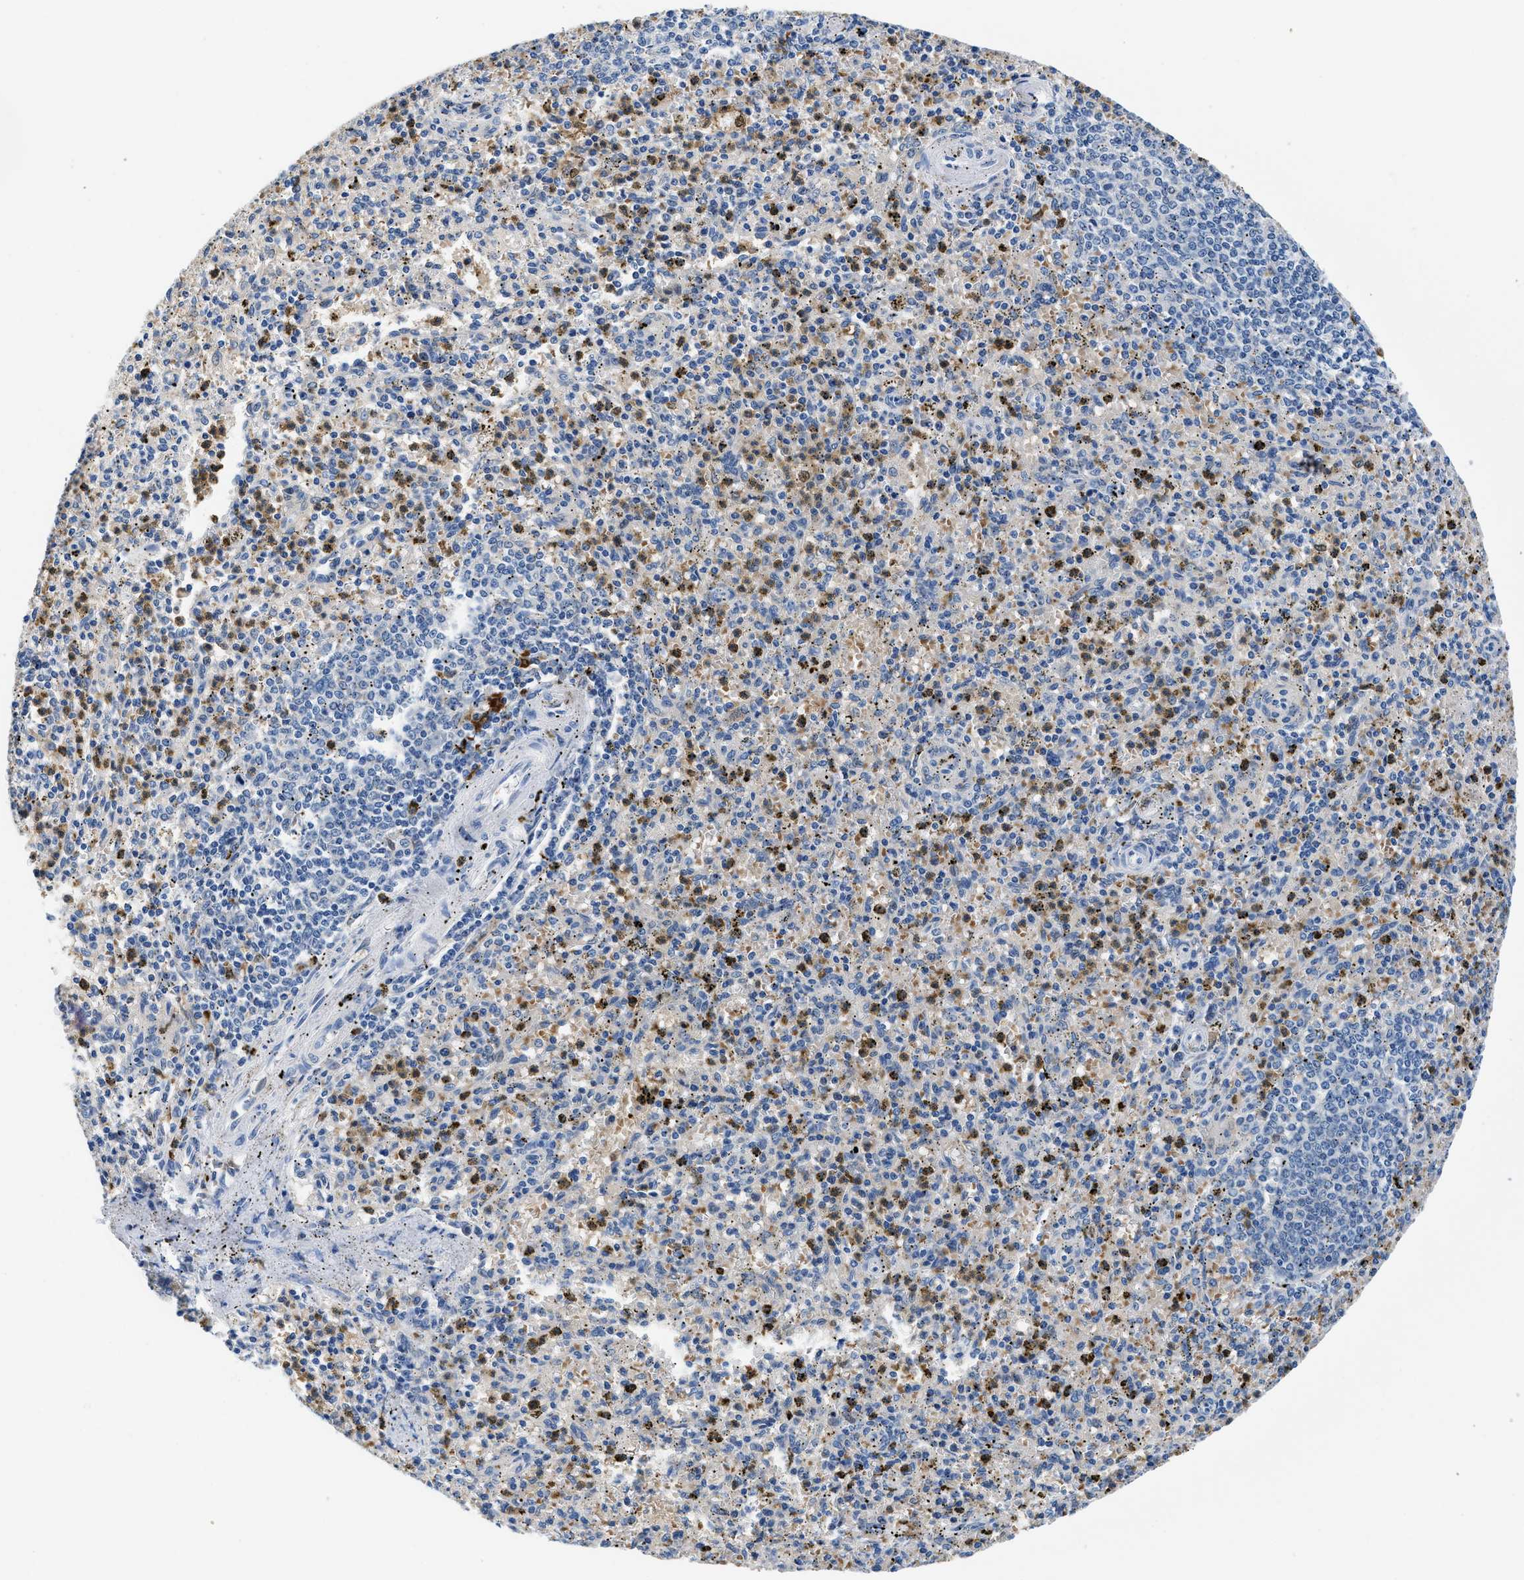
{"staining": {"intensity": "weak", "quantity": "25%-75%", "location": "cytoplasmic/membranous"}, "tissue": "spleen", "cell_type": "Cells in red pulp", "image_type": "normal", "snomed": [{"axis": "morphology", "description": "Normal tissue, NOS"}, {"axis": "topography", "description": "Spleen"}], "caption": "Spleen stained with DAB (3,3'-diaminobenzidine) IHC exhibits low levels of weak cytoplasmic/membranous positivity in about 25%-75% of cells in red pulp.", "gene": "FADS6", "patient": {"sex": "male", "age": 72}}